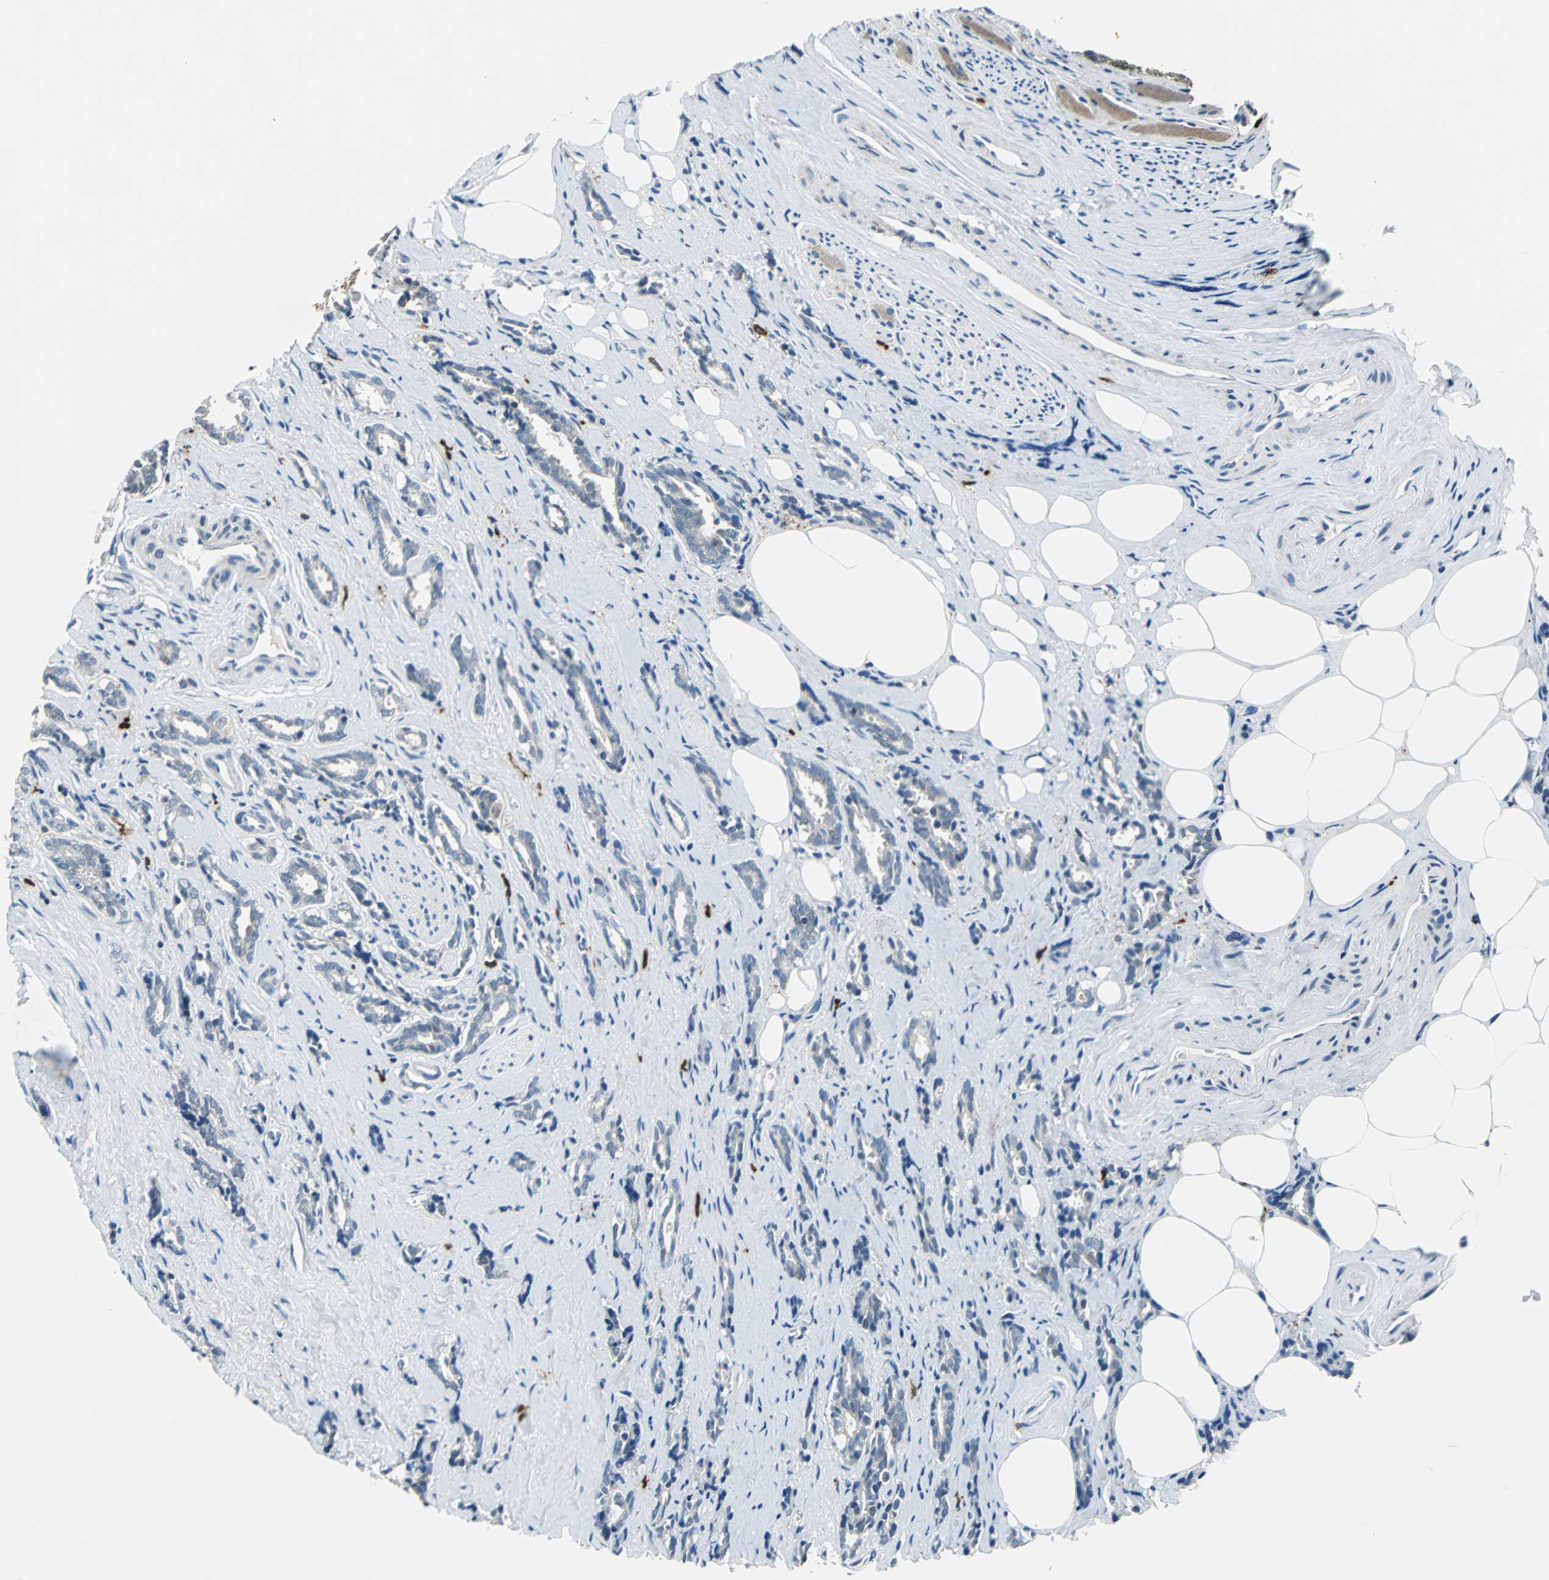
{"staining": {"intensity": "weak", "quantity": "25%-75%", "location": "cytoplasmic/membranous"}, "tissue": "prostate cancer", "cell_type": "Tumor cells", "image_type": "cancer", "snomed": [{"axis": "morphology", "description": "Adenocarcinoma, High grade"}, {"axis": "topography", "description": "Prostate"}], "caption": "A histopathology image of prostate adenocarcinoma (high-grade) stained for a protein shows weak cytoplasmic/membranous brown staining in tumor cells.", "gene": "CPA3", "patient": {"sex": "male", "age": 67}}